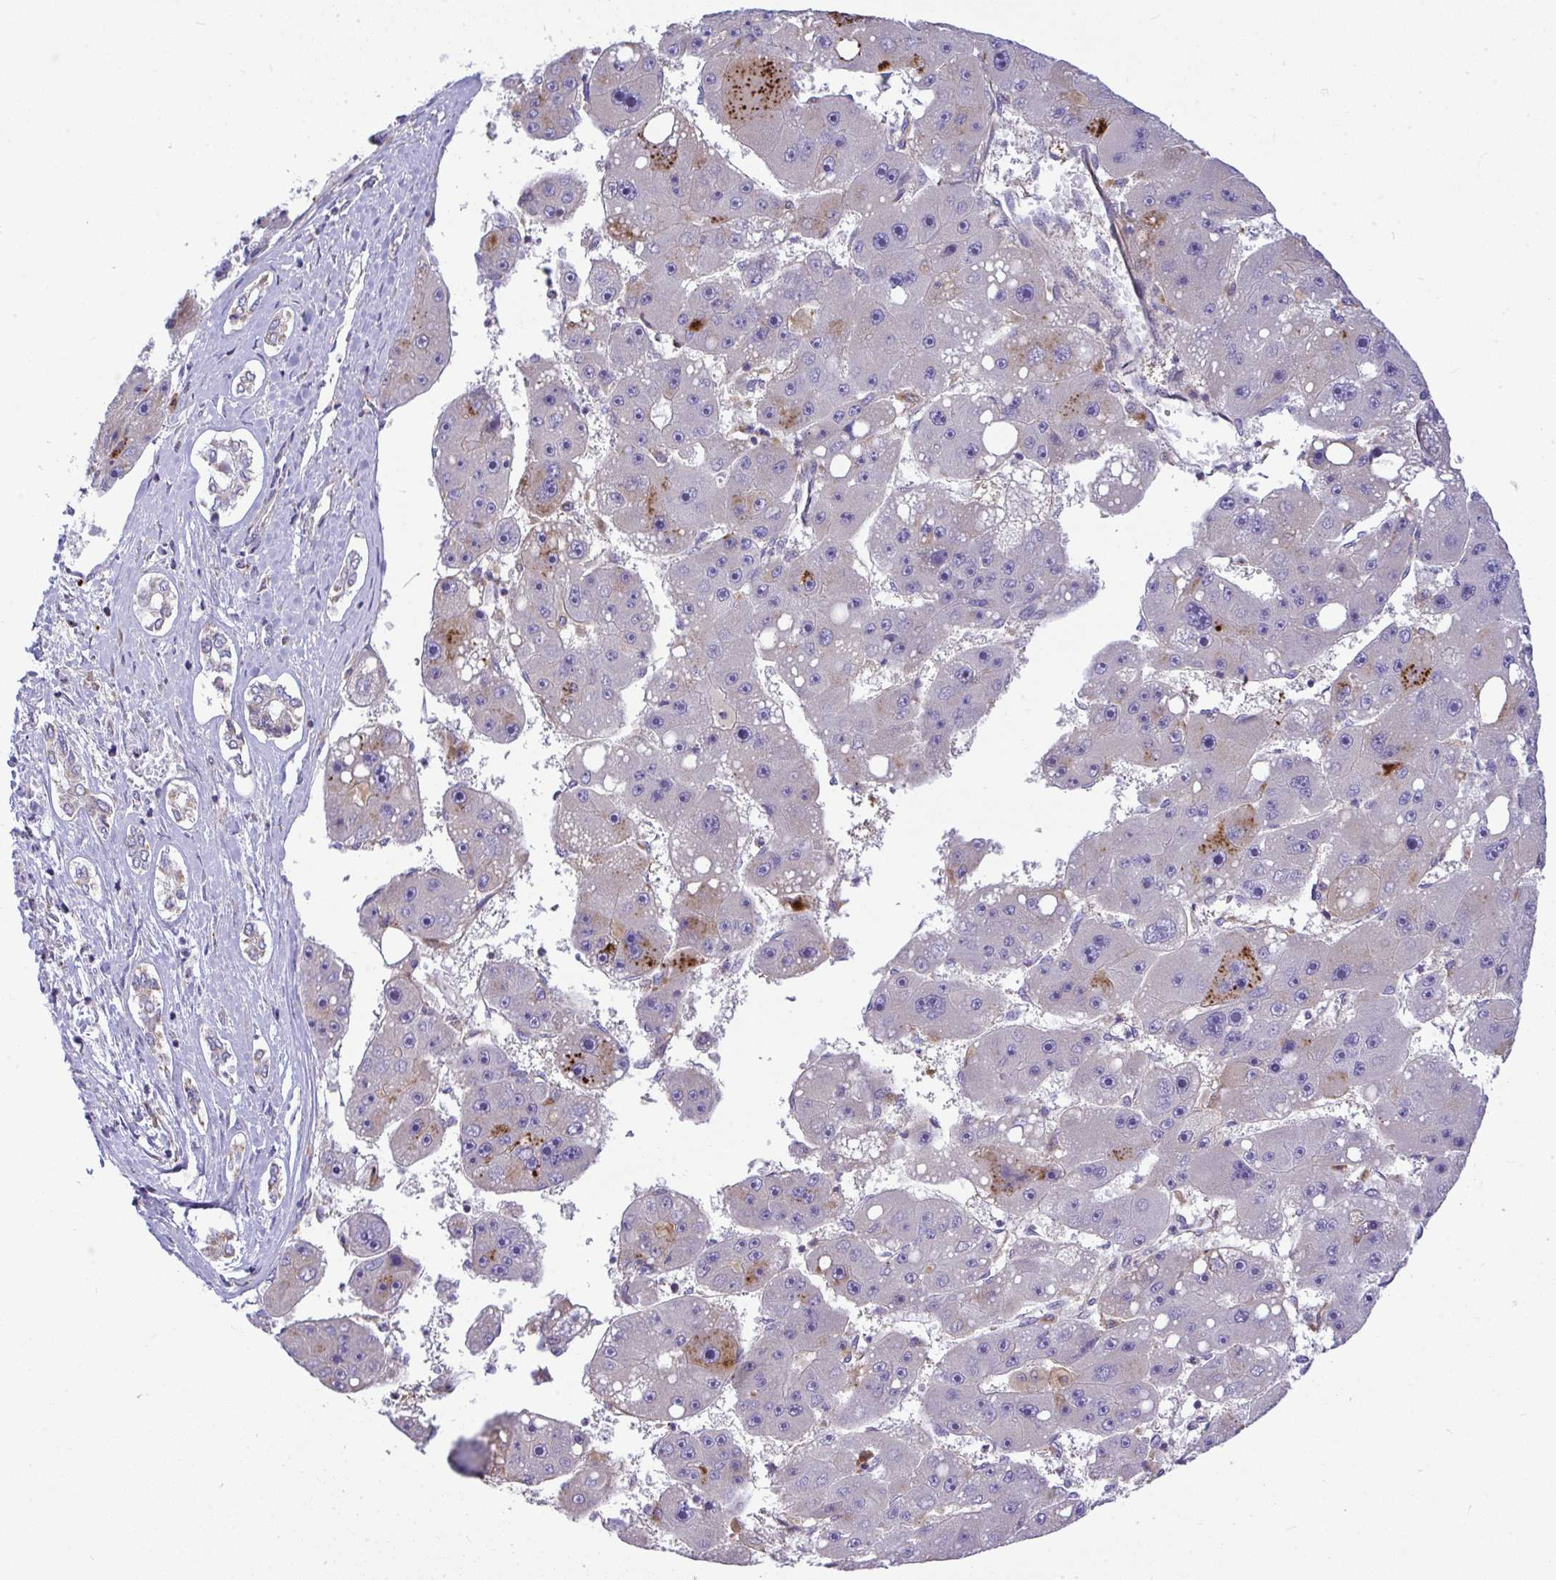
{"staining": {"intensity": "negative", "quantity": "none", "location": "none"}, "tissue": "liver cancer", "cell_type": "Tumor cells", "image_type": "cancer", "snomed": [{"axis": "morphology", "description": "Carcinoma, Hepatocellular, NOS"}, {"axis": "topography", "description": "Liver"}], "caption": "High power microscopy histopathology image of an IHC histopathology image of liver cancer, revealing no significant expression in tumor cells.", "gene": "GRID2", "patient": {"sex": "female", "age": 61}}